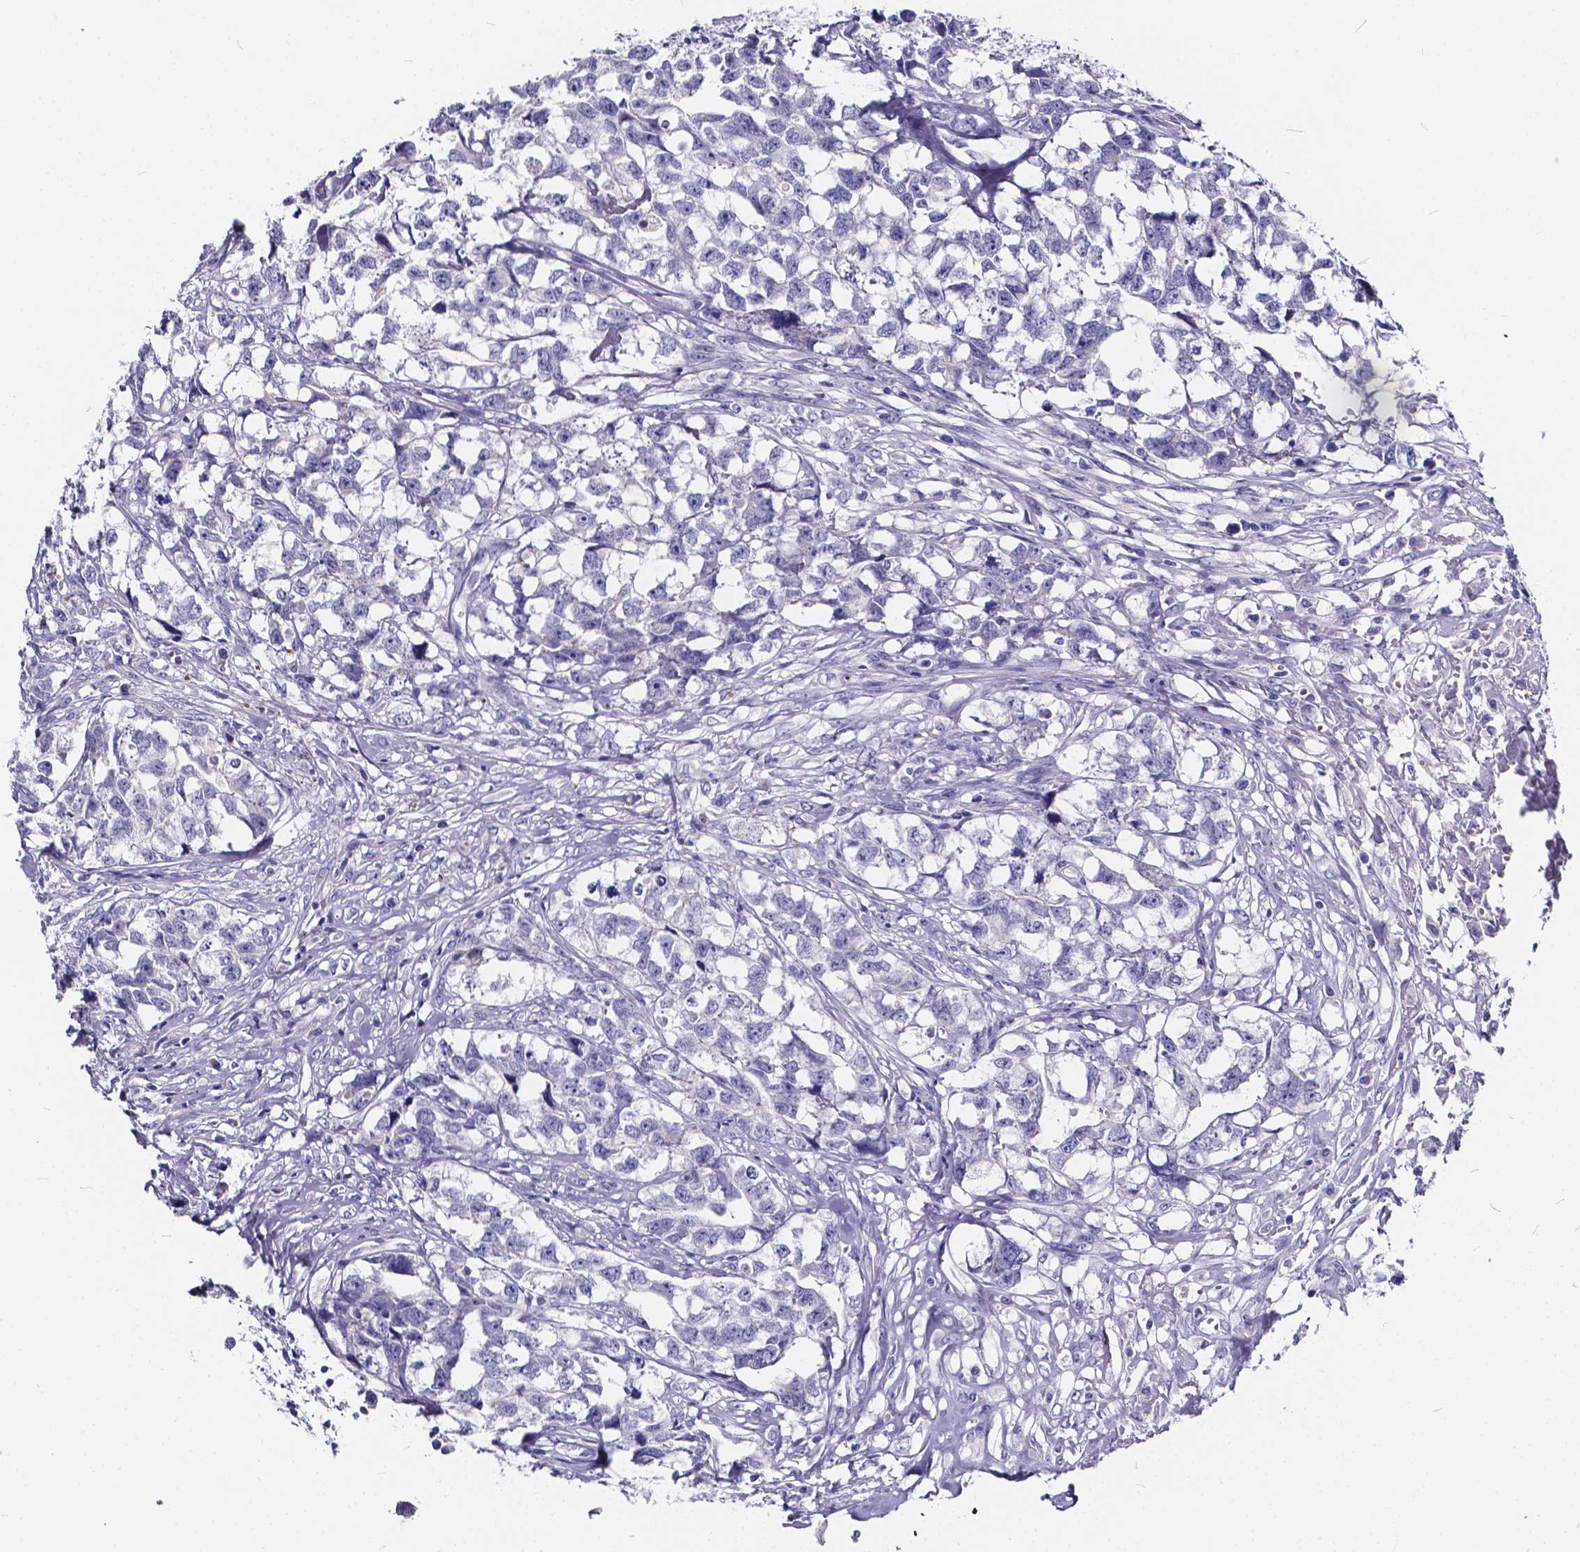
{"staining": {"intensity": "negative", "quantity": "none", "location": "none"}, "tissue": "testis cancer", "cell_type": "Tumor cells", "image_type": "cancer", "snomed": [{"axis": "morphology", "description": "Carcinoma, Embryonal, NOS"}, {"axis": "morphology", "description": "Teratoma, malignant, NOS"}, {"axis": "topography", "description": "Testis"}], "caption": "The image exhibits no staining of tumor cells in testis cancer (embryonal carcinoma).", "gene": "SPEF2", "patient": {"sex": "male", "age": 44}}